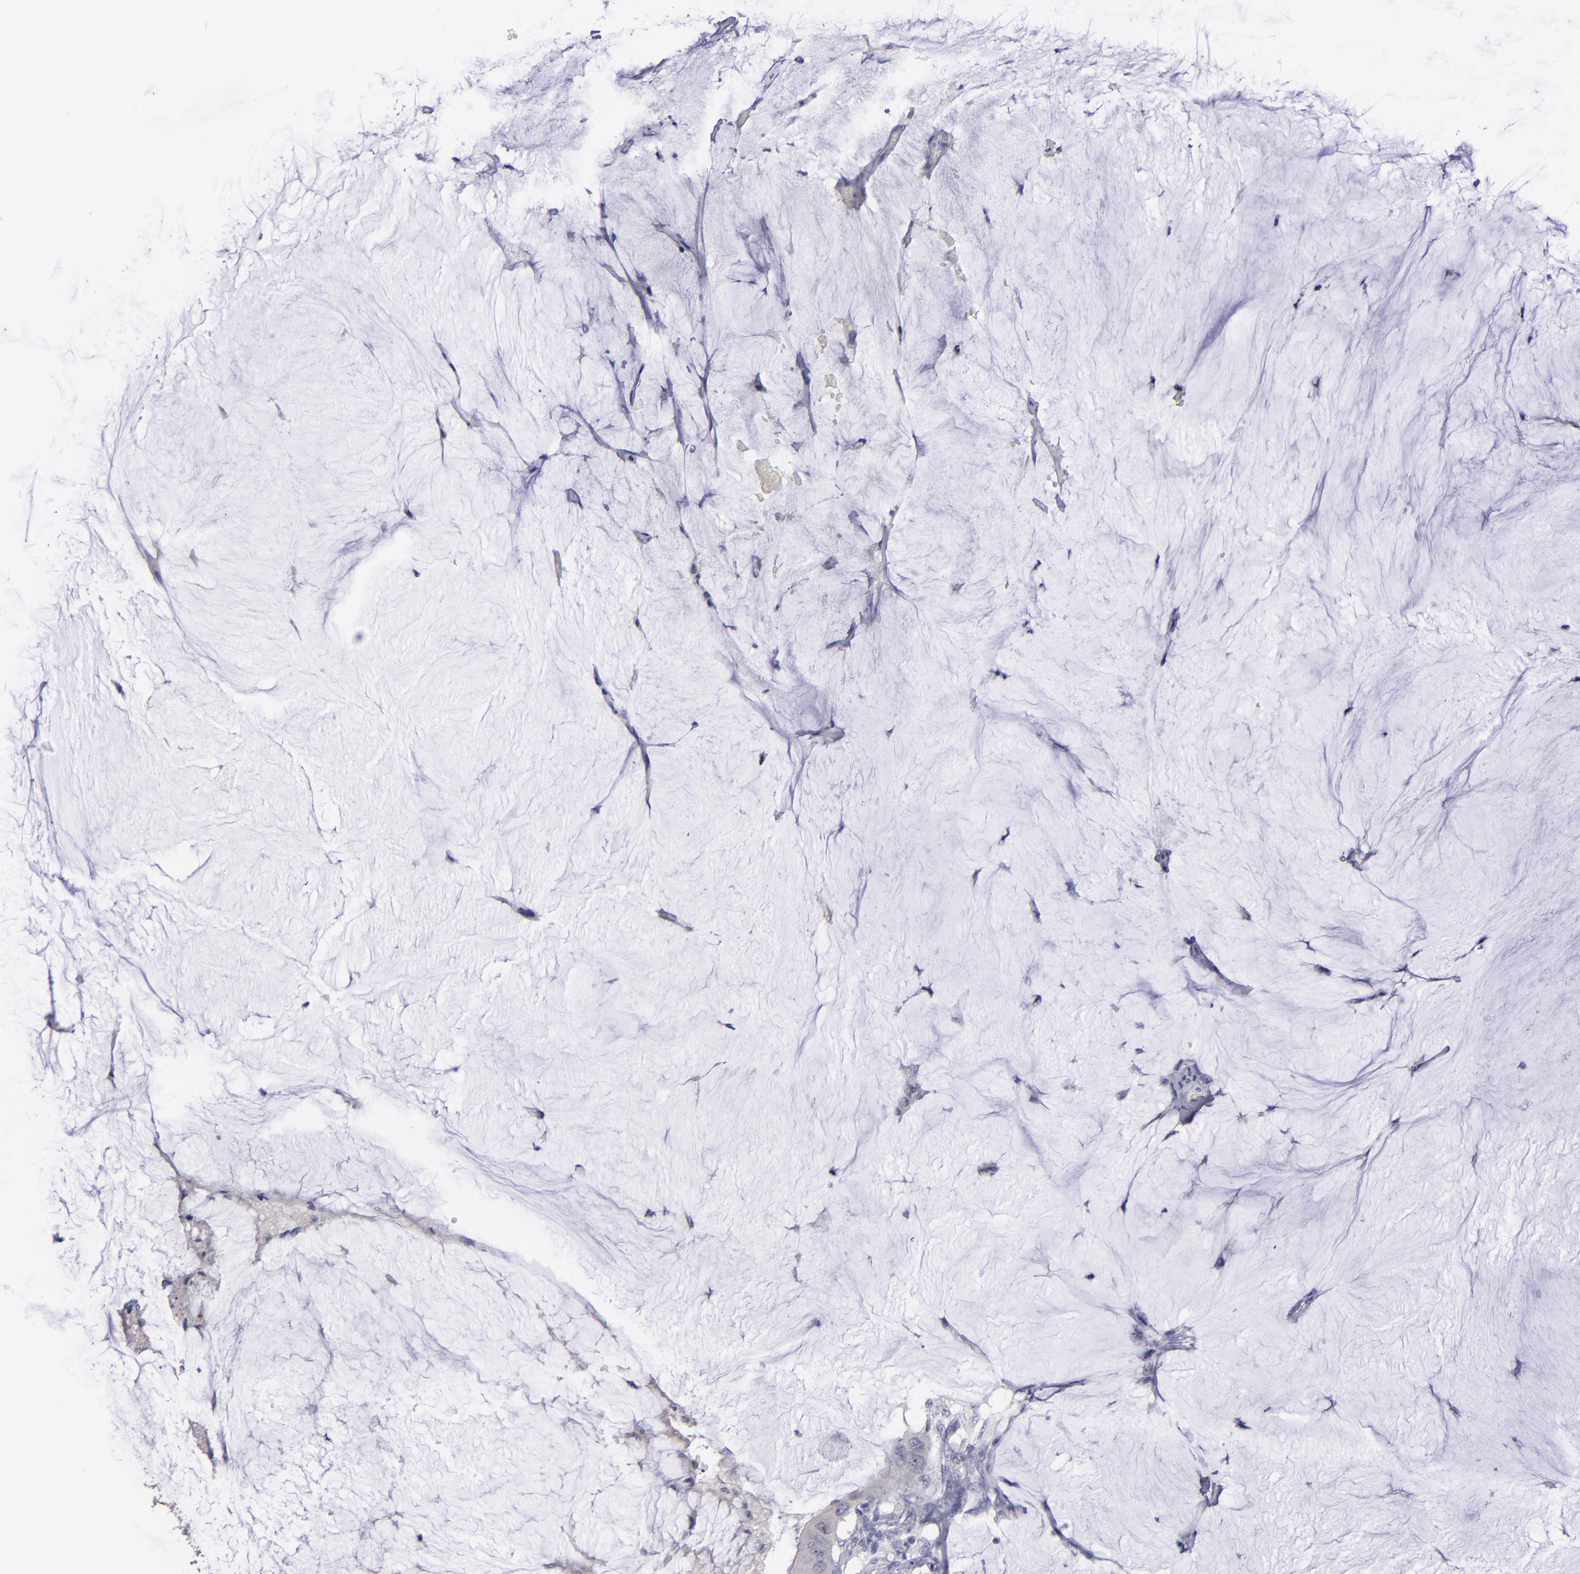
{"staining": {"intensity": "negative", "quantity": "none", "location": "none"}, "tissue": "colorectal cancer", "cell_type": "Tumor cells", "image_type": "cancer", "snomed": [{"axis": "morphology", "description": "Normal tissue, NOS"}, {"axis": "morphology", "description": "Adenocarcinoma, NOS"}, {"axis": "topography", "description": "Rectum"}, {"axis": "topography", "description": "Peripheral nerve tissue"}], "caption": "High power microscopy image of an immunohistochemistry (IHC) photomicrograph of colorectal cancer (adenocarcinoma), revealing no significant positivity in tumor cells.", "gene": "S100A1", "patient": {"sex": "female", "age": 77}}